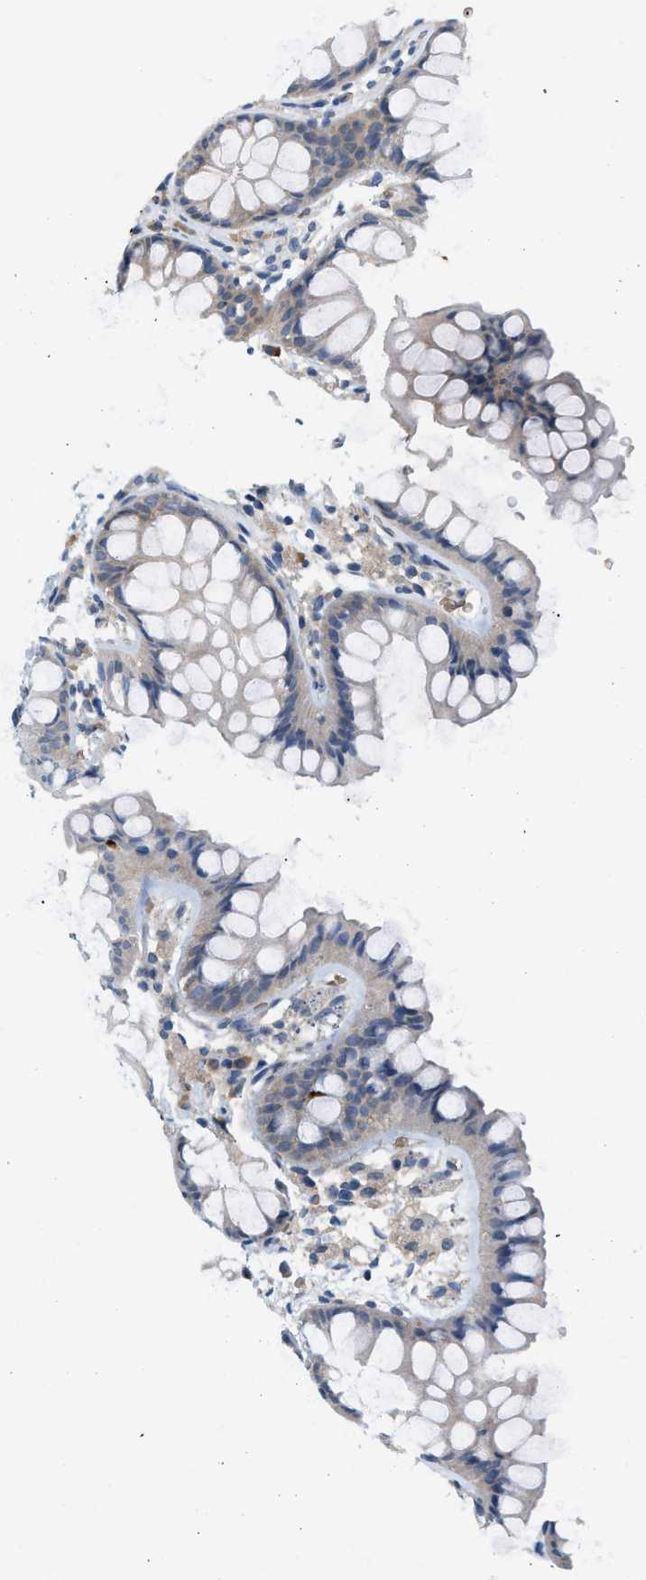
{"staining": {"intensity": "negative", "quantity": "none", "location": "none"}, "tissue": "colon", "cell_type": "Endothelial cells", "image_type": "normal", "snomed": [{"axis": "morphology", "description": "Normal tissue, NOS"}, {"axis": "topography", "description": "Colon"}], "caption": "DAB immunohistochemical staining of unremarkable human colon reveals no significant staining in endothelial cells.", "gene": "CYTH2", "patient": {"sex": "female", "age": 55}}